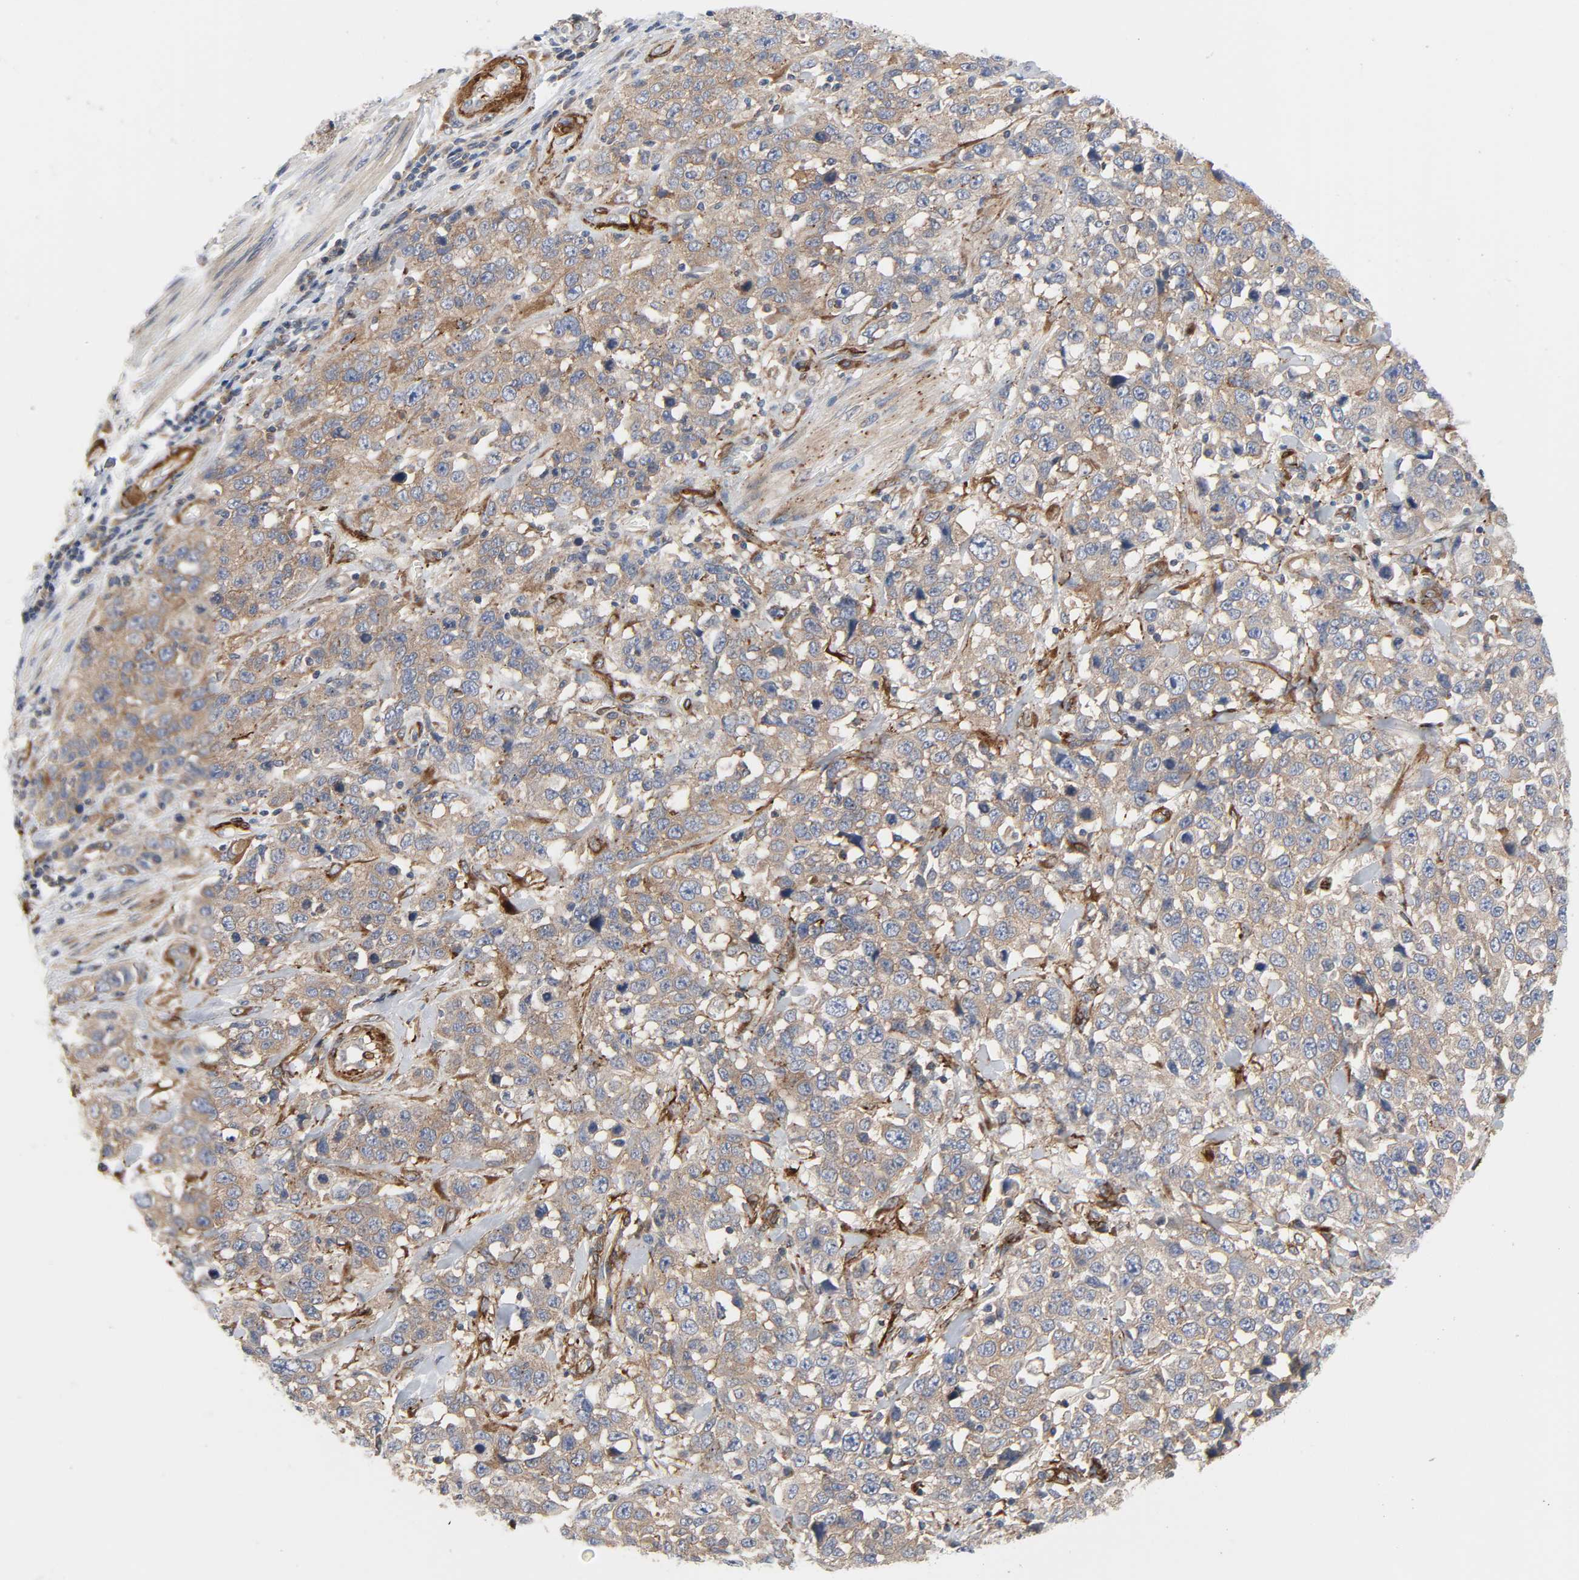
{"staining": {"intensity": "moderate", "quantity": ">75%", "location": "cytoplasmic/membranous"}, "tissue": "stomach cancer", "cell_type": "Tumor cells", "image_type": "cancer", "snomed": [{"axis": "morphology", "description": "Normal tissue, NOS"}, {"axis": "morphology", "description": "Adenocarcinoma, NOS"}, {"axis": "topography", "description": "Stomach"}], "caption": "Moderate cytoplasmic/membranous staining for a protein is seen in approximately >75% of tumor cells of stomach cancer (adenocarcinoma) using immunohistochemistry (IHC).", "gene": "ARHGAP1", "patient": {"sex": "male", "age": 48}}